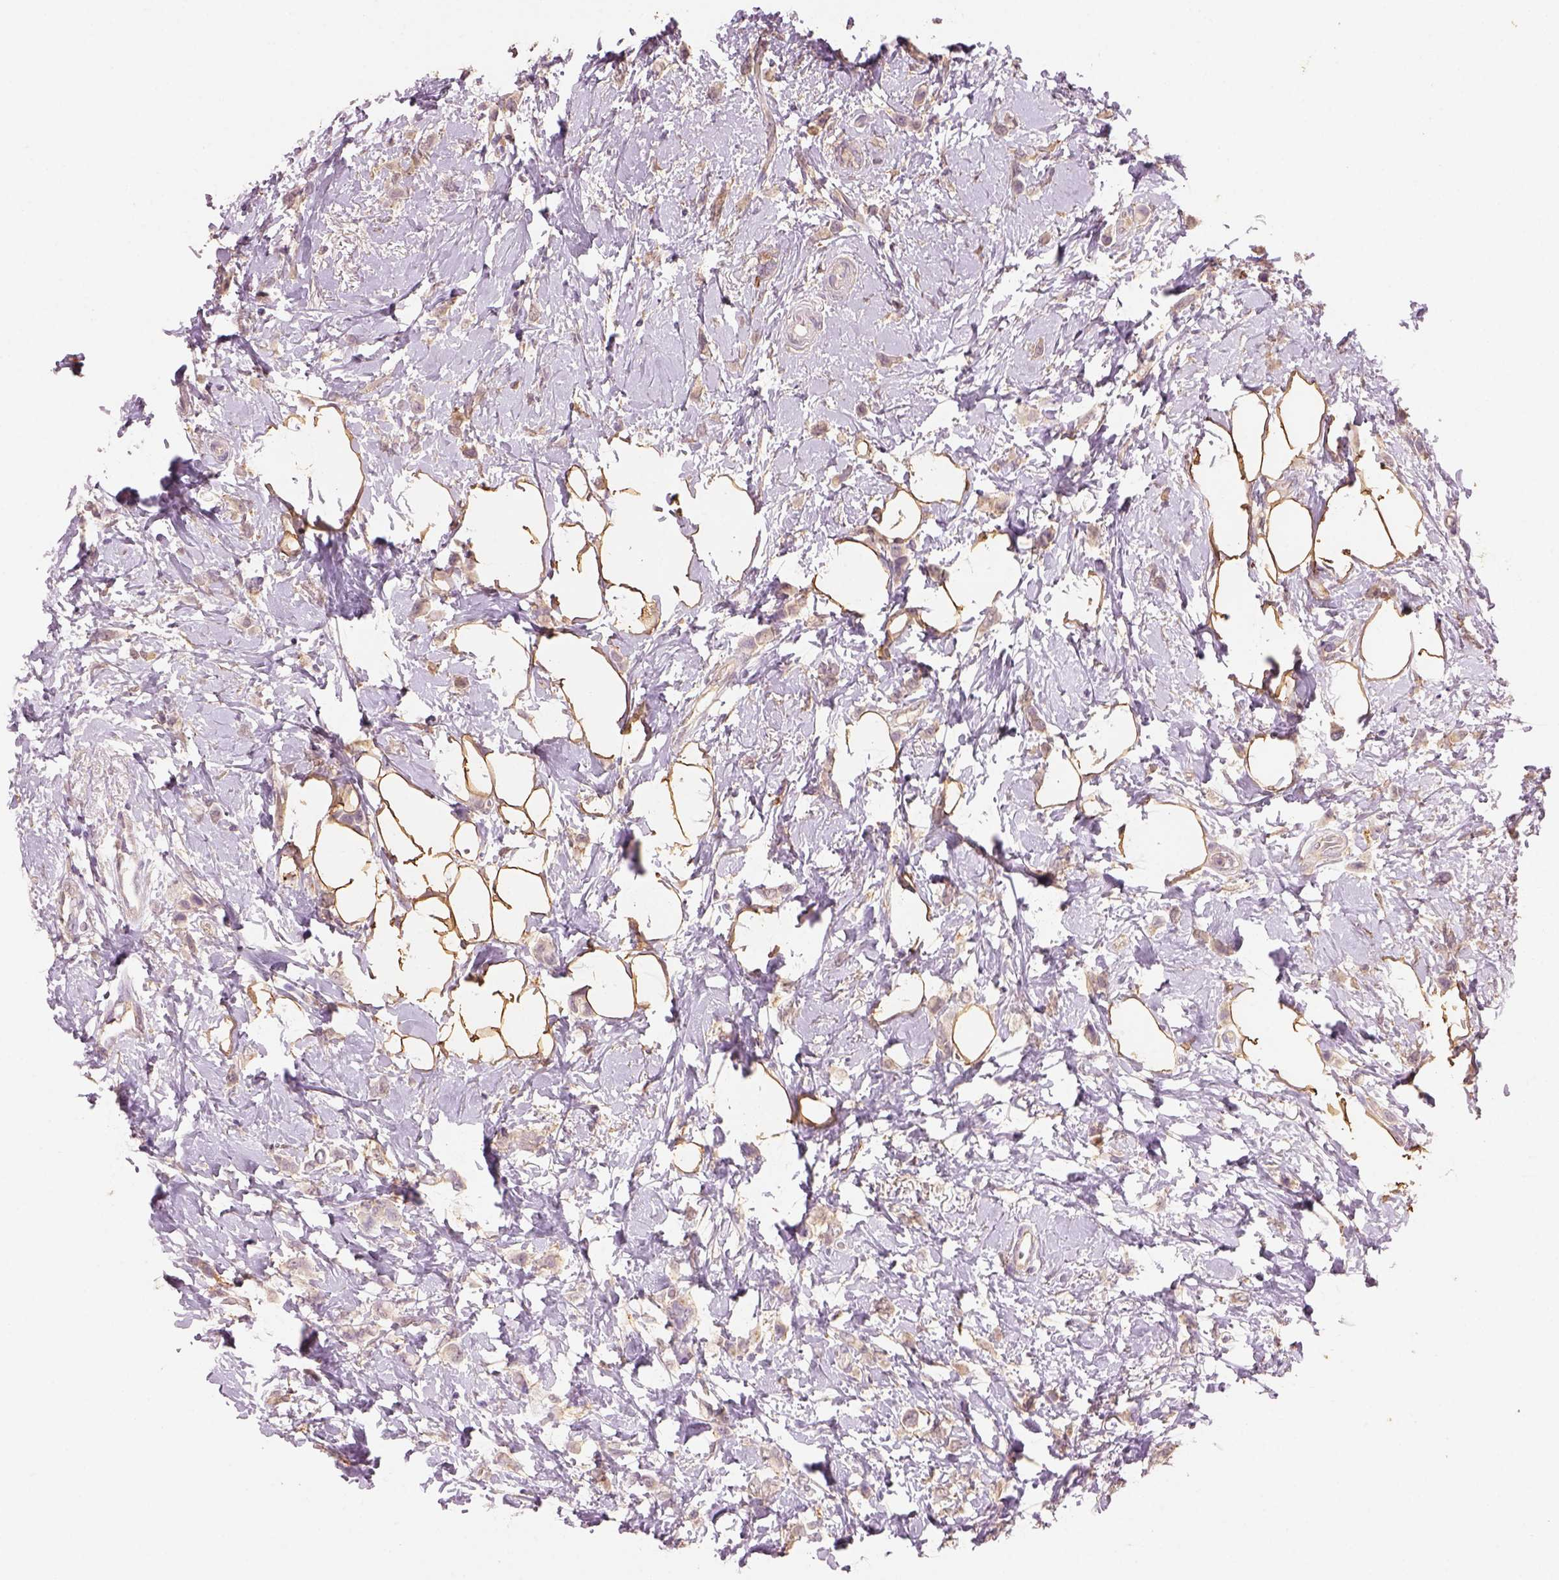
{"staining": {"intensity": "weak", "quantity": ">75%", "location": "cytoplasmic/membranous"}, "tissue": "breast cancer", "cell_type": "Tumor cells", "image_type": "cancer", "snomed": [{"axis": "morphology", "description": "Lobular carcinoma"}, {"axis": "topography", "description": "Breast"}], "caption": "Immunohistochemistry micrograph of breast cancer stained for a protein (brown), which exhibits low levels of weak cytoplasmic/membranous staining in about >75% of tumor cells.", "gene": "AP2B1", "patient": {"sex": "female", "age": 66}}